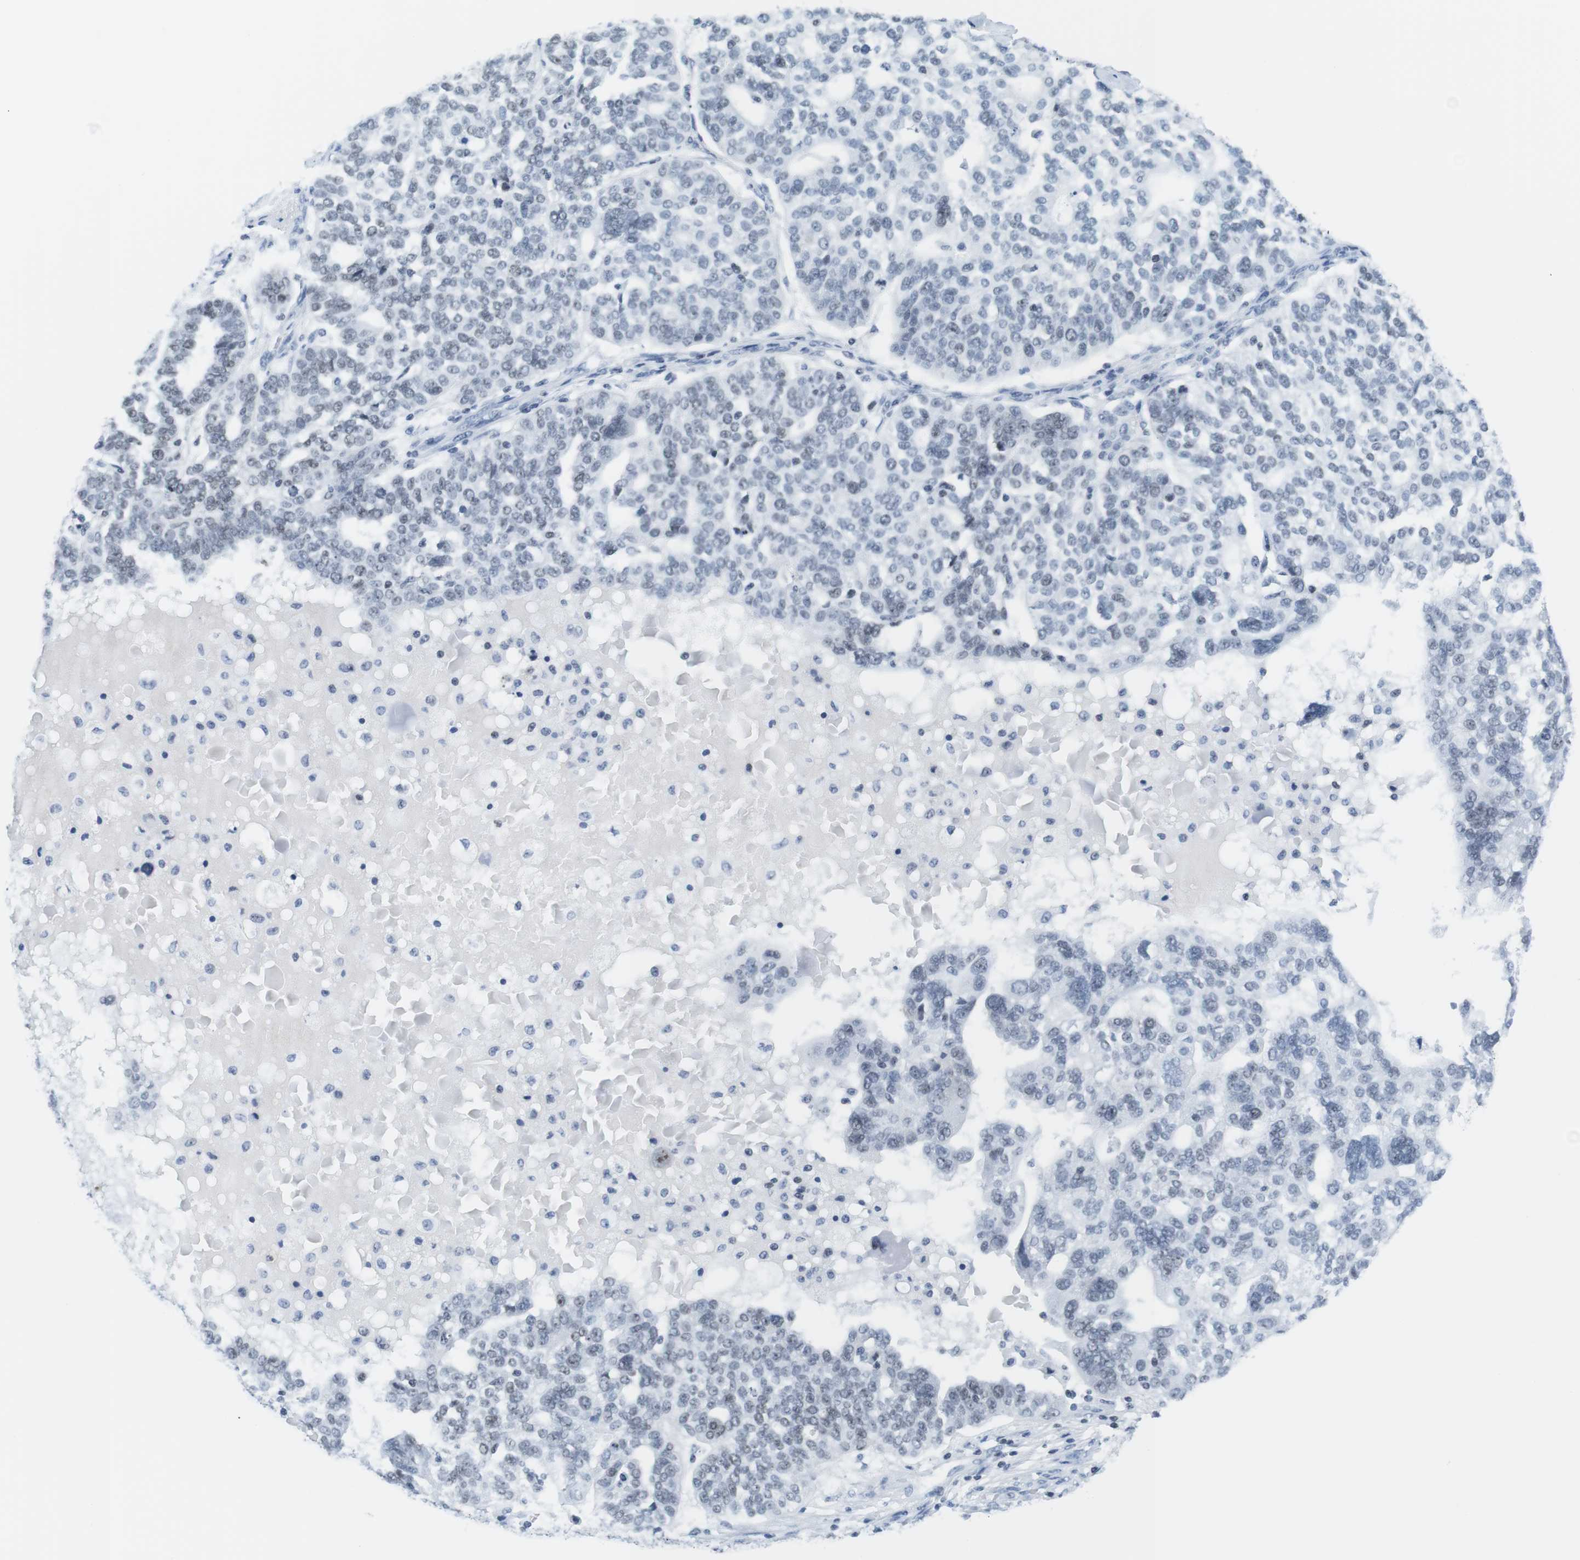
{"staining": {"intensity": "weak", "quantity": "<25%", "location": "nuclear"}, "tissue": "ovarian cancer", "cell_type": "Tumor cells", "image_type": "cancer", "snomed": [{"axis": "morphology", "description": "Cystadenocarcinoma, serous, NOS"}, {"axis": "topography", "description": "Ovary"}], "caption": "A high-resolution photomicrograph shows immunohistochemistry staining of ovarian cancer (serous cystadenocarcinoma), which reveals no significant expression in tumor cells.", "gene": "NIFK", "patient": {"sex": "female", "age": 59}}